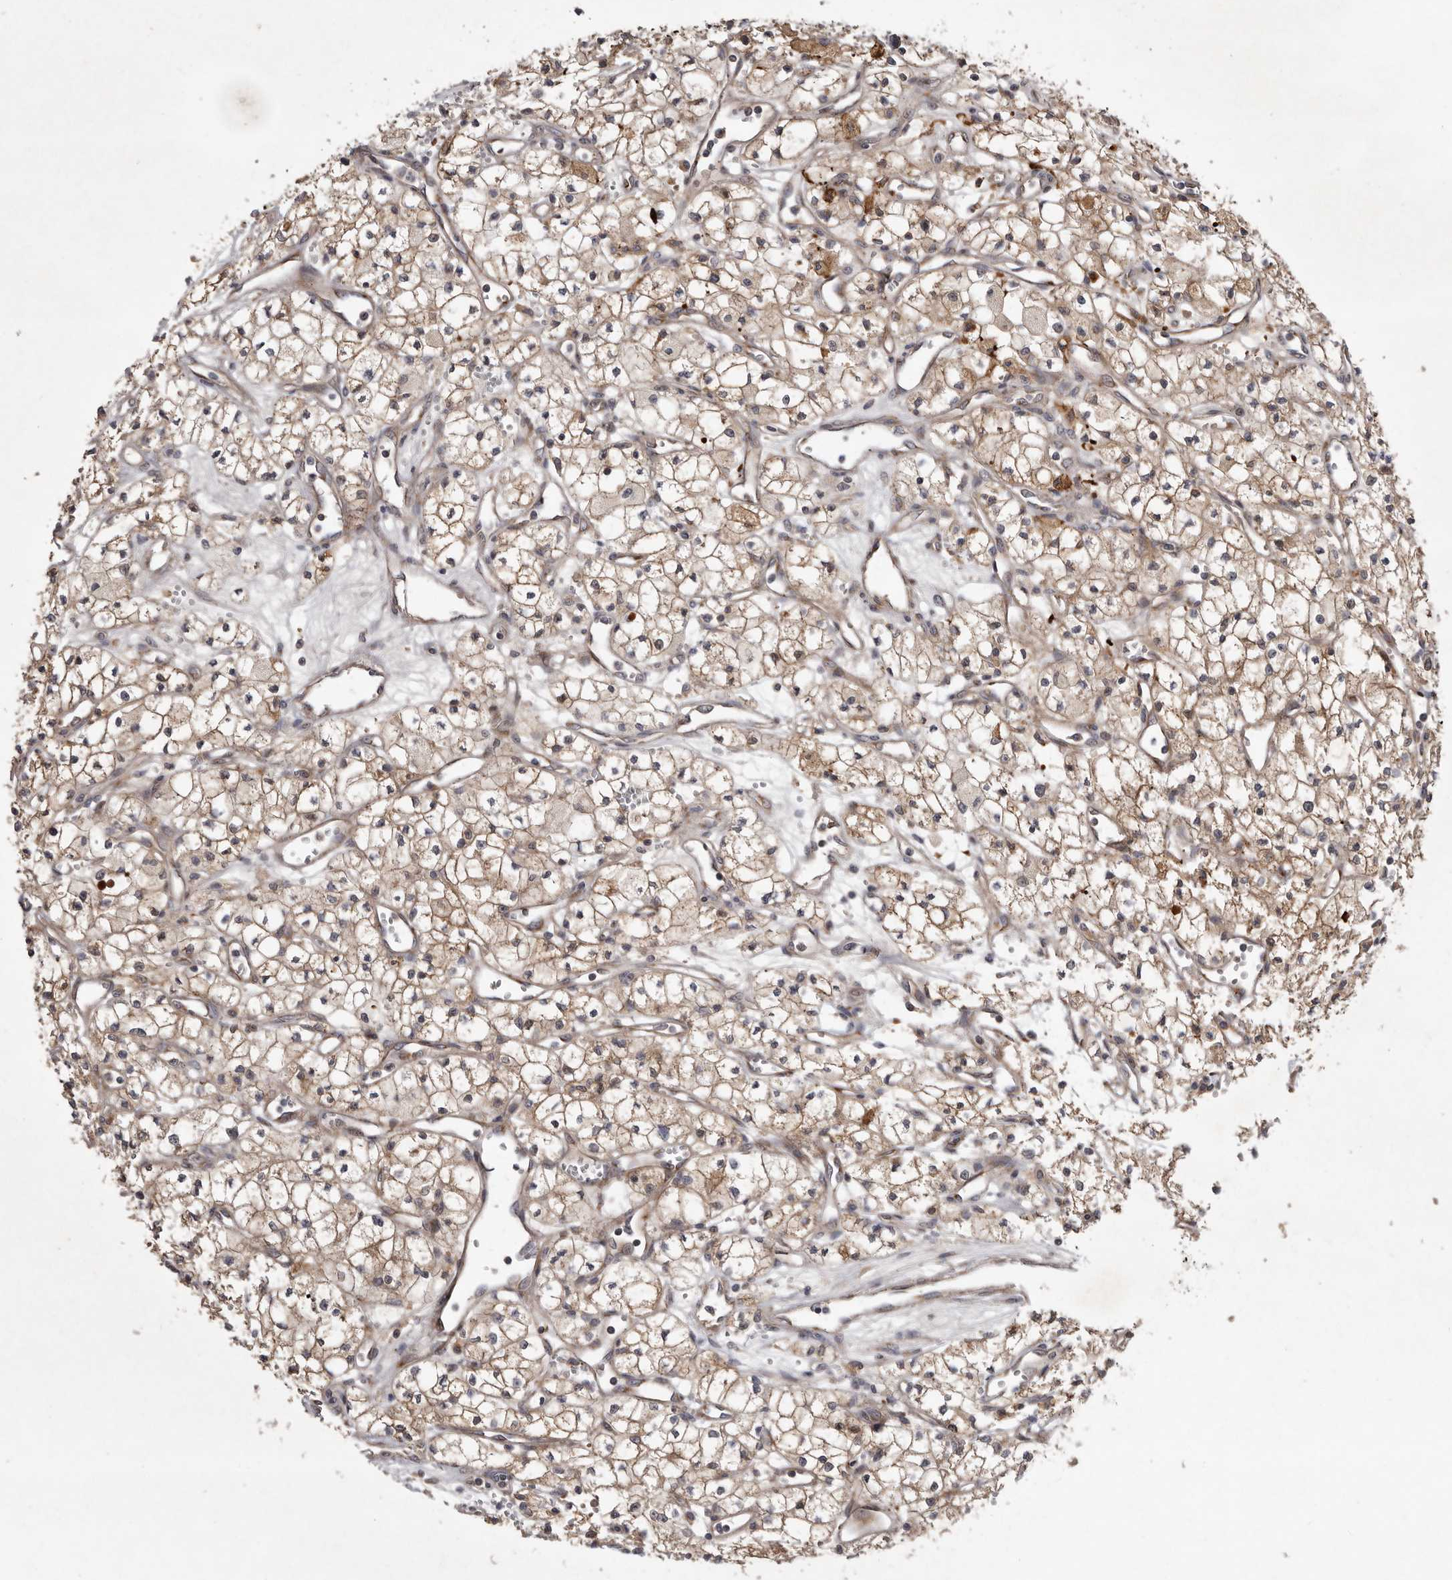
{"staining": {"intensity": "moderate", "quantity": ">75%", "location": "cytoplasmic/membranous"}, "tissue": "renal cancer", "cell_type": "Tumor cells", "image_type": "cancer", "snomed": [{"axis": "morphology", "description": "Adenocarcinoma, NOS"}, {"axis": "topography", "description": "Kidney"}], "caption": "Renal adenocarcinoma stained with a protein marker exhibits moderate staining in tumor cells.", "gene": "FLAD1", "patient": {"sex": "male", "age": 59}}